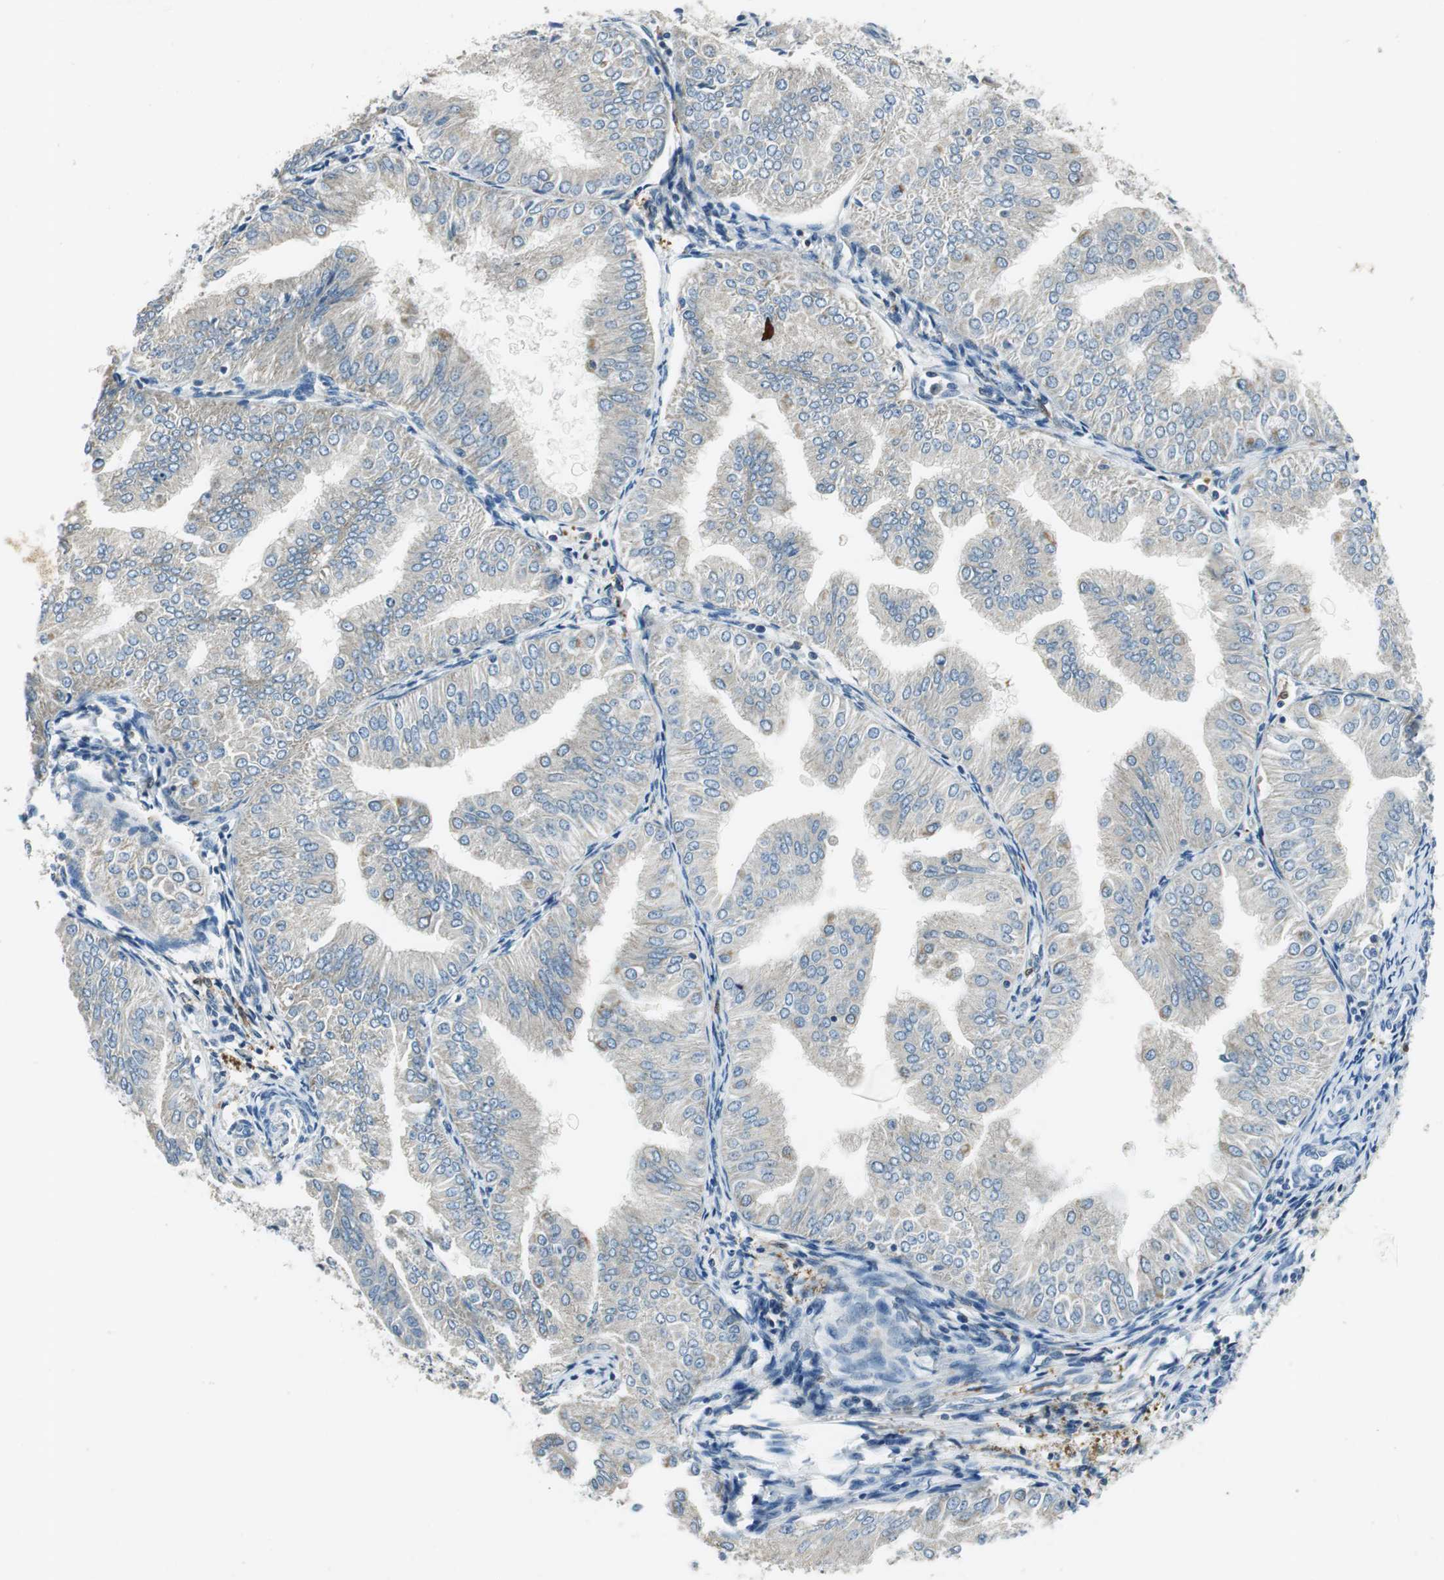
{"staining": {"intensity": "weak", "quantity": "<25%", "location": "cytoplasmic/membranous"}, "tissue": "endometrial cancer", "cell_type": "Tumor cells", "image_type": "cancer", "snomed": [{"axis": "morphology", "description": "Adenocarcinoma, NOS"}, {"axis": "topography", "description": "Endometrium"}], "caption": "Endometrial cancer (adenocarcinoma) was stained to show a protein in brown. There is no significant positivity in tumor cells. (DAB (3,3'-diaminobenzidine) immunohistochemistry (IHC) with hematoxylin counter stain).", "gene": "ME1", "patient": {"sex": "female", "age": 53}}